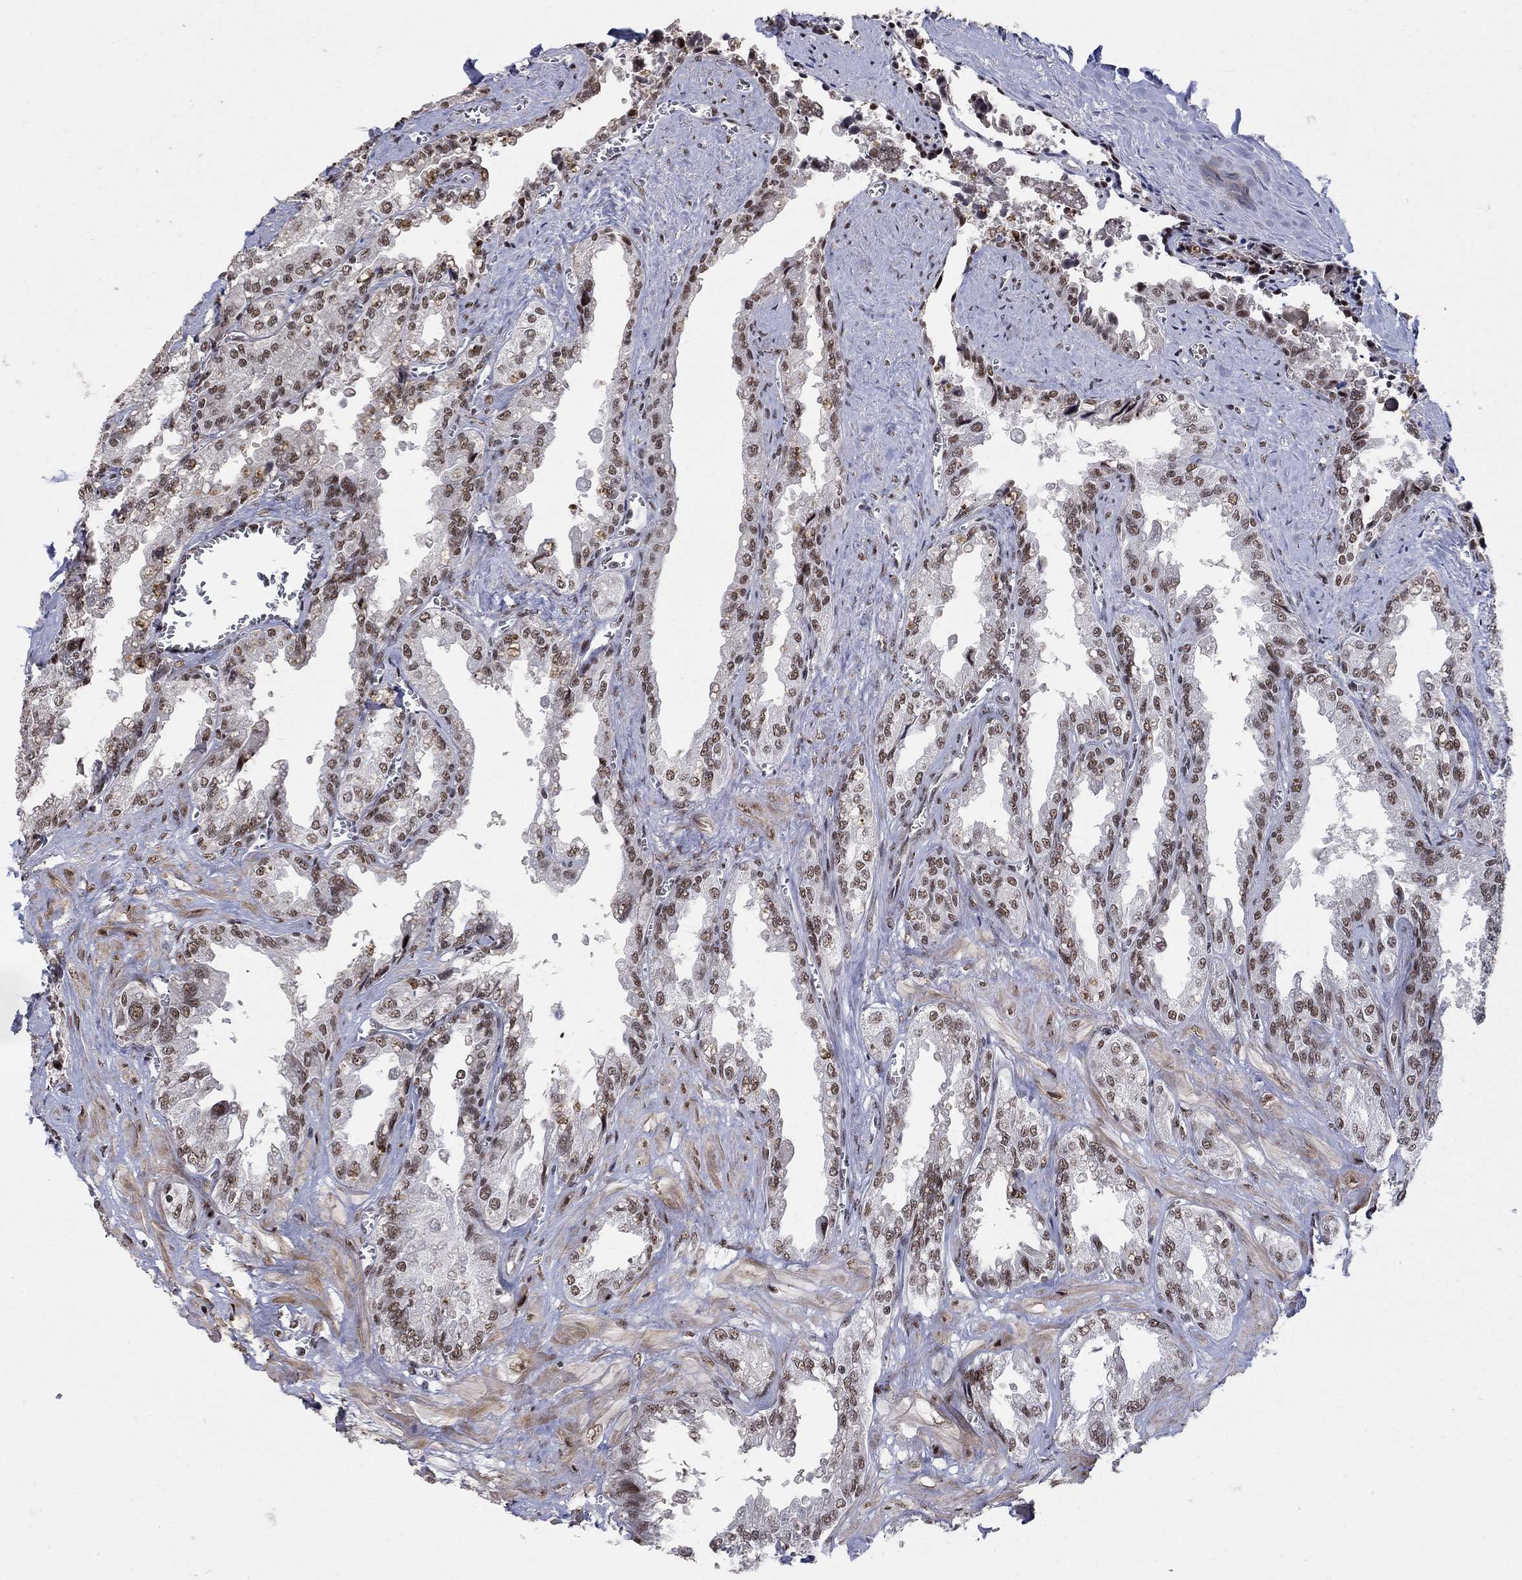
{"staining": {"intensity": "moderate", "quantity": ">75%", "location": "nuclear"}, "tissue": "seminal vesicle", "cell_type": "Glandular cells", "image_type": "normal", "snomed": [{"axis": "morphology", "description": "Normal tissue, NOS"}, {"axis": "topography", "description": "Seminal veicle"}], "caption": "High-magnification brightfield microscopy of benign seminal vesicle stained with DAB (brown) and counterstained with hematoxylin (blue). glandular cells exhibit moderate nuclear positivity is appreciated in approximately>75% of cells. (DAB (3,3'-diaminobenzidine) = brown stain, brightfield microscopy at high magnification).", "gene": "PNISR", "patient": {"sex": "male", "age": 67}}